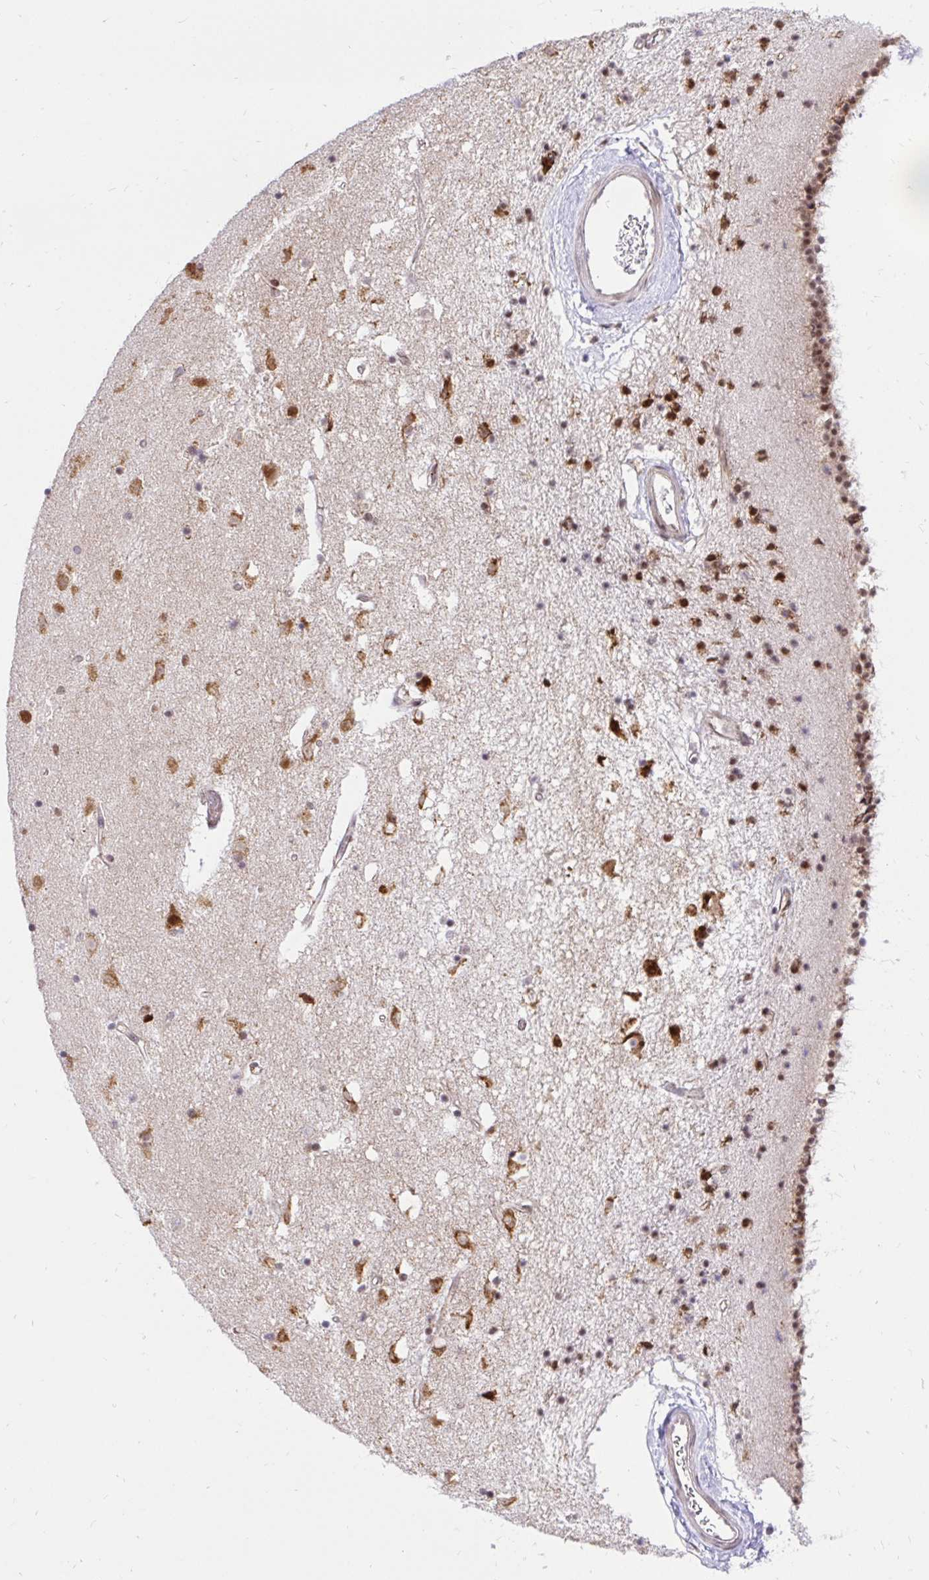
{"staining": {"intensity": "strong", "quantity": "<25%", "location": "cytoplasmic/membranous"}, "tissue": "caudate", "cell_type": "Glial cells", "image_type": "normal", "snomed": [{"axis": "morphology", "description": "Normal tissue, NOS"}, {"axis": "topography", "description": "Lateral ventricle wall"}], "caption": "Immunohistochemistry (IHC) photomicrograph of normal caudate: human caudate stained using immunohistochemistry (IHC) demonstrates medium levels of strong protein expression localized specifically in the cytoplasmic/membranous of glial cells, appearing as a cytoplasmic/membranous brown color.", "gene": "NAALAD2", "patient": {"sex": "female", "age": 71}}